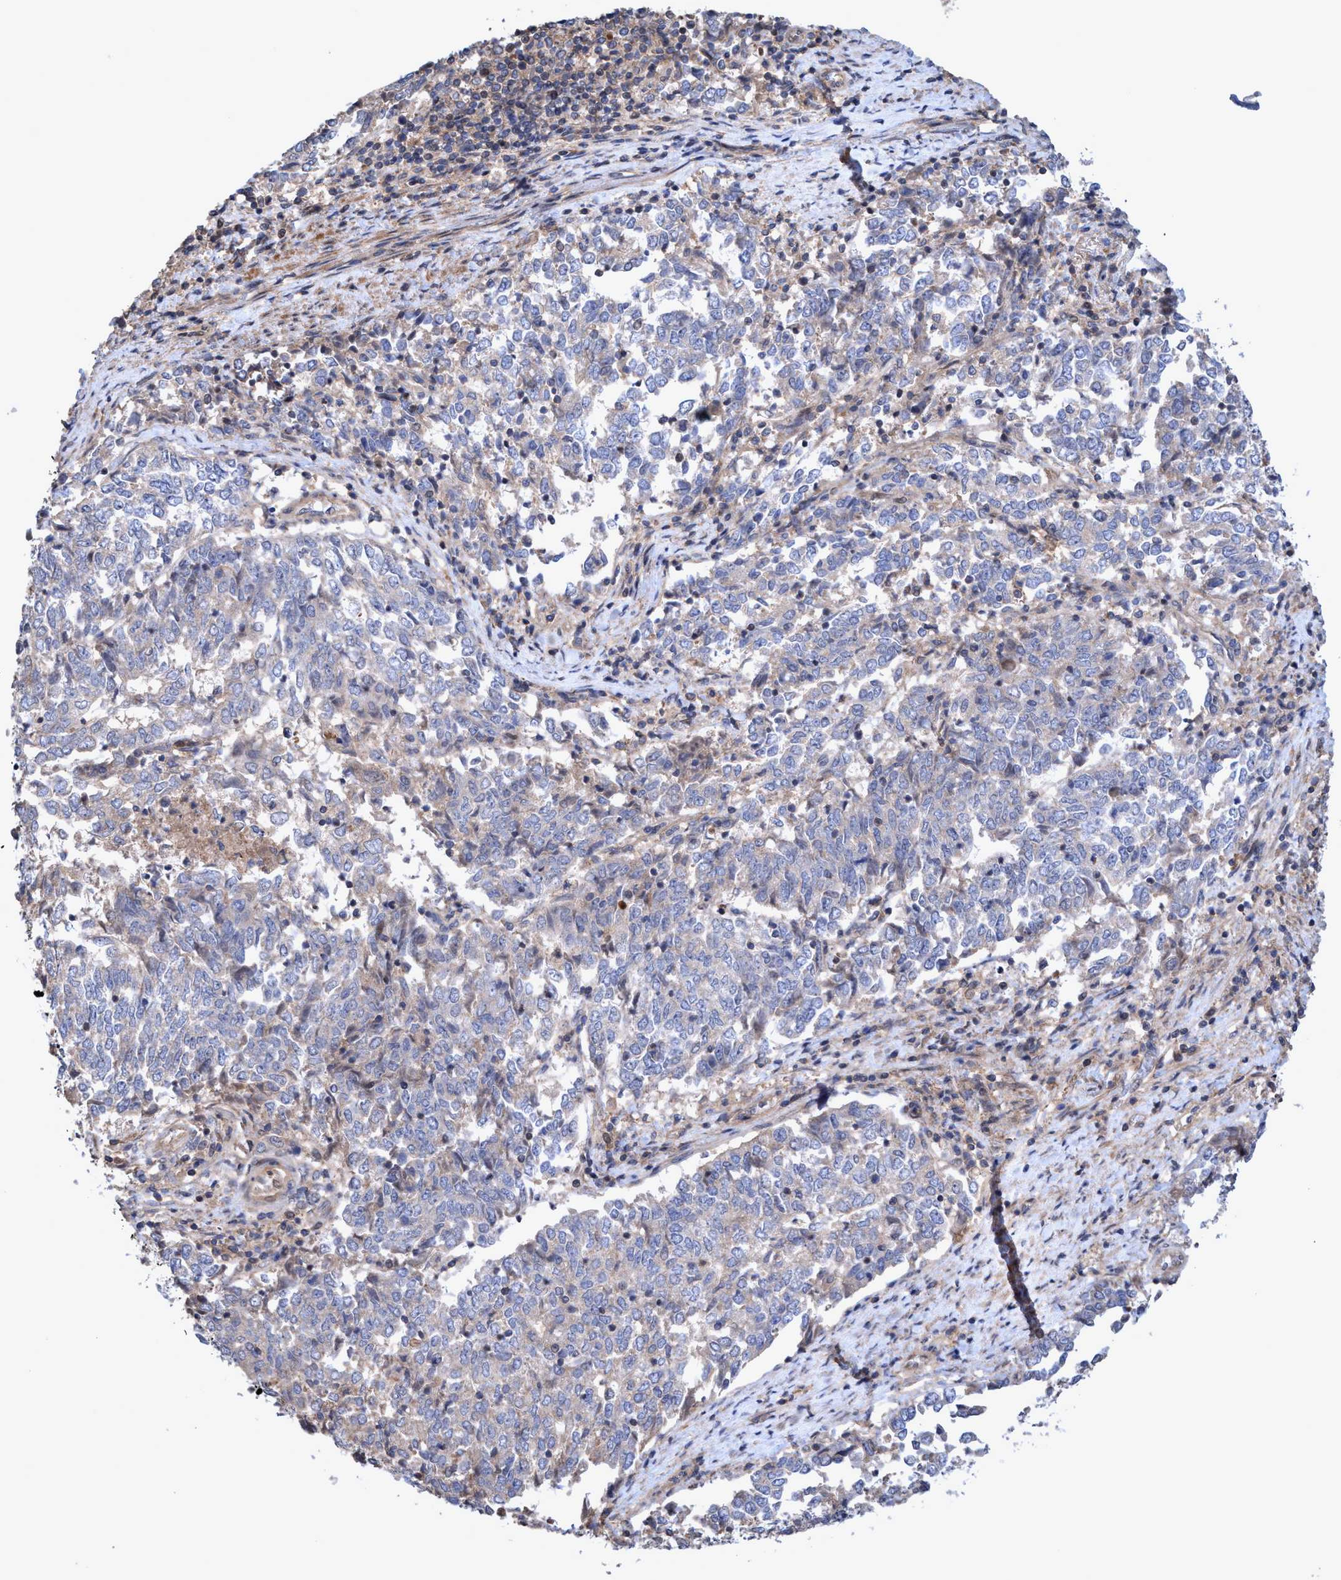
{"staining": {"intensity": "weak", "quantity": "<25%", "location": "cytoplasmic/membranous"}, "tissue": "endometrial cancer", "cell_type": "Tumor cells", "image_type": "cancer", "snomed": [{"axis": "morphology", "description": "Adenocarcinoma, NOS"}, {"axis": "topography", "description": "Endometrium"}], "caption": "Tumor cells show no significant protein positivity in endometrial cancer (adenocarcinoma).", "gene": "ZNF677", "patient": {"sex": "female", "age": 80}}